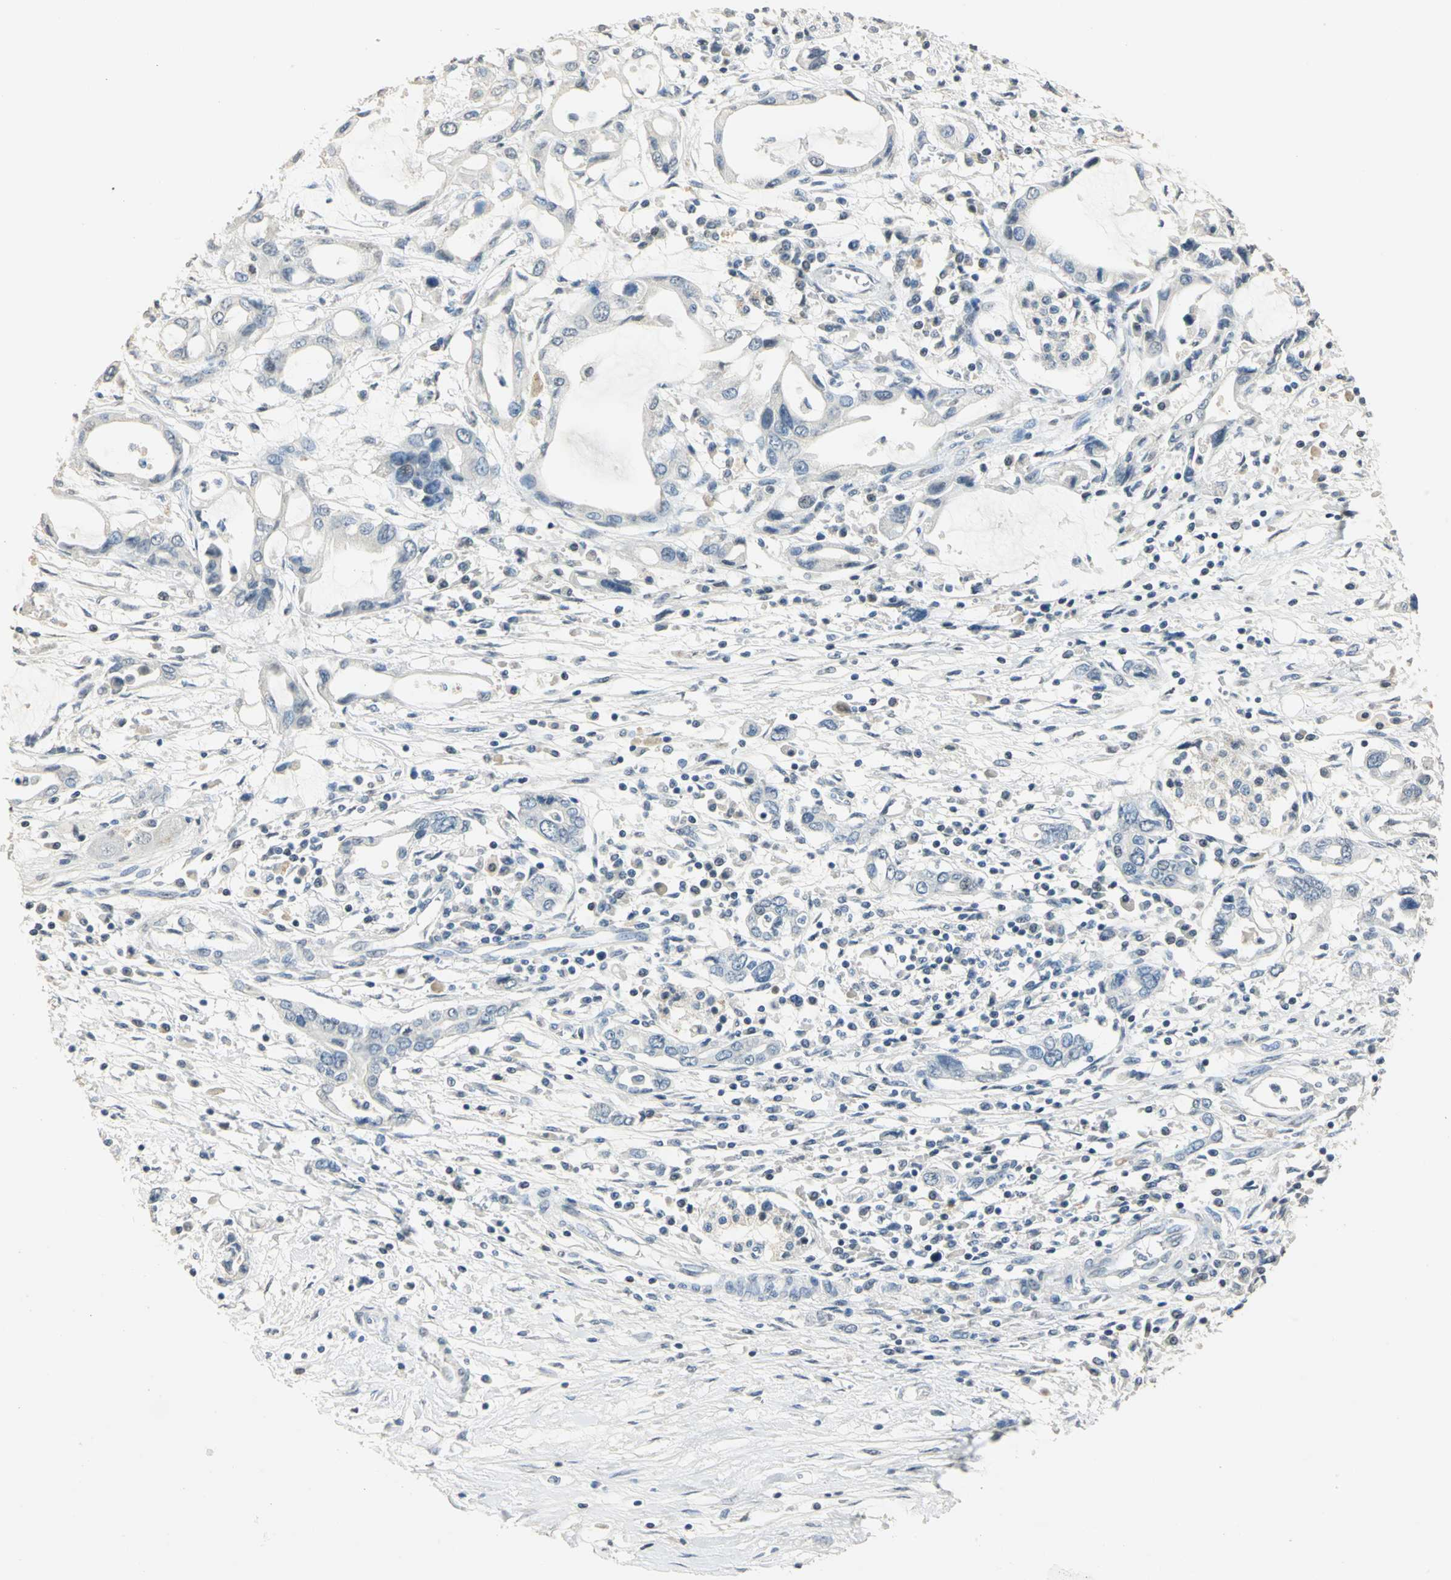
{"staining": {"intensity": "negative", "quantity": "none", "location": "none"}, "tissue": "pancreatic cancer", "cell_type": "Tumor cells", "image_type": "cancer", "snomed": [{"axis": "morphology", "description": "Adenocarcinoma, NOS"}, {"axis": "topography", "description": "Pancreas"}], "caption": "Tumor cells show no significant positivity in adenocarcinoma (pancreatic).", "gene": "DNAJB6", "patient": {"sex": "female", "age": 57}}